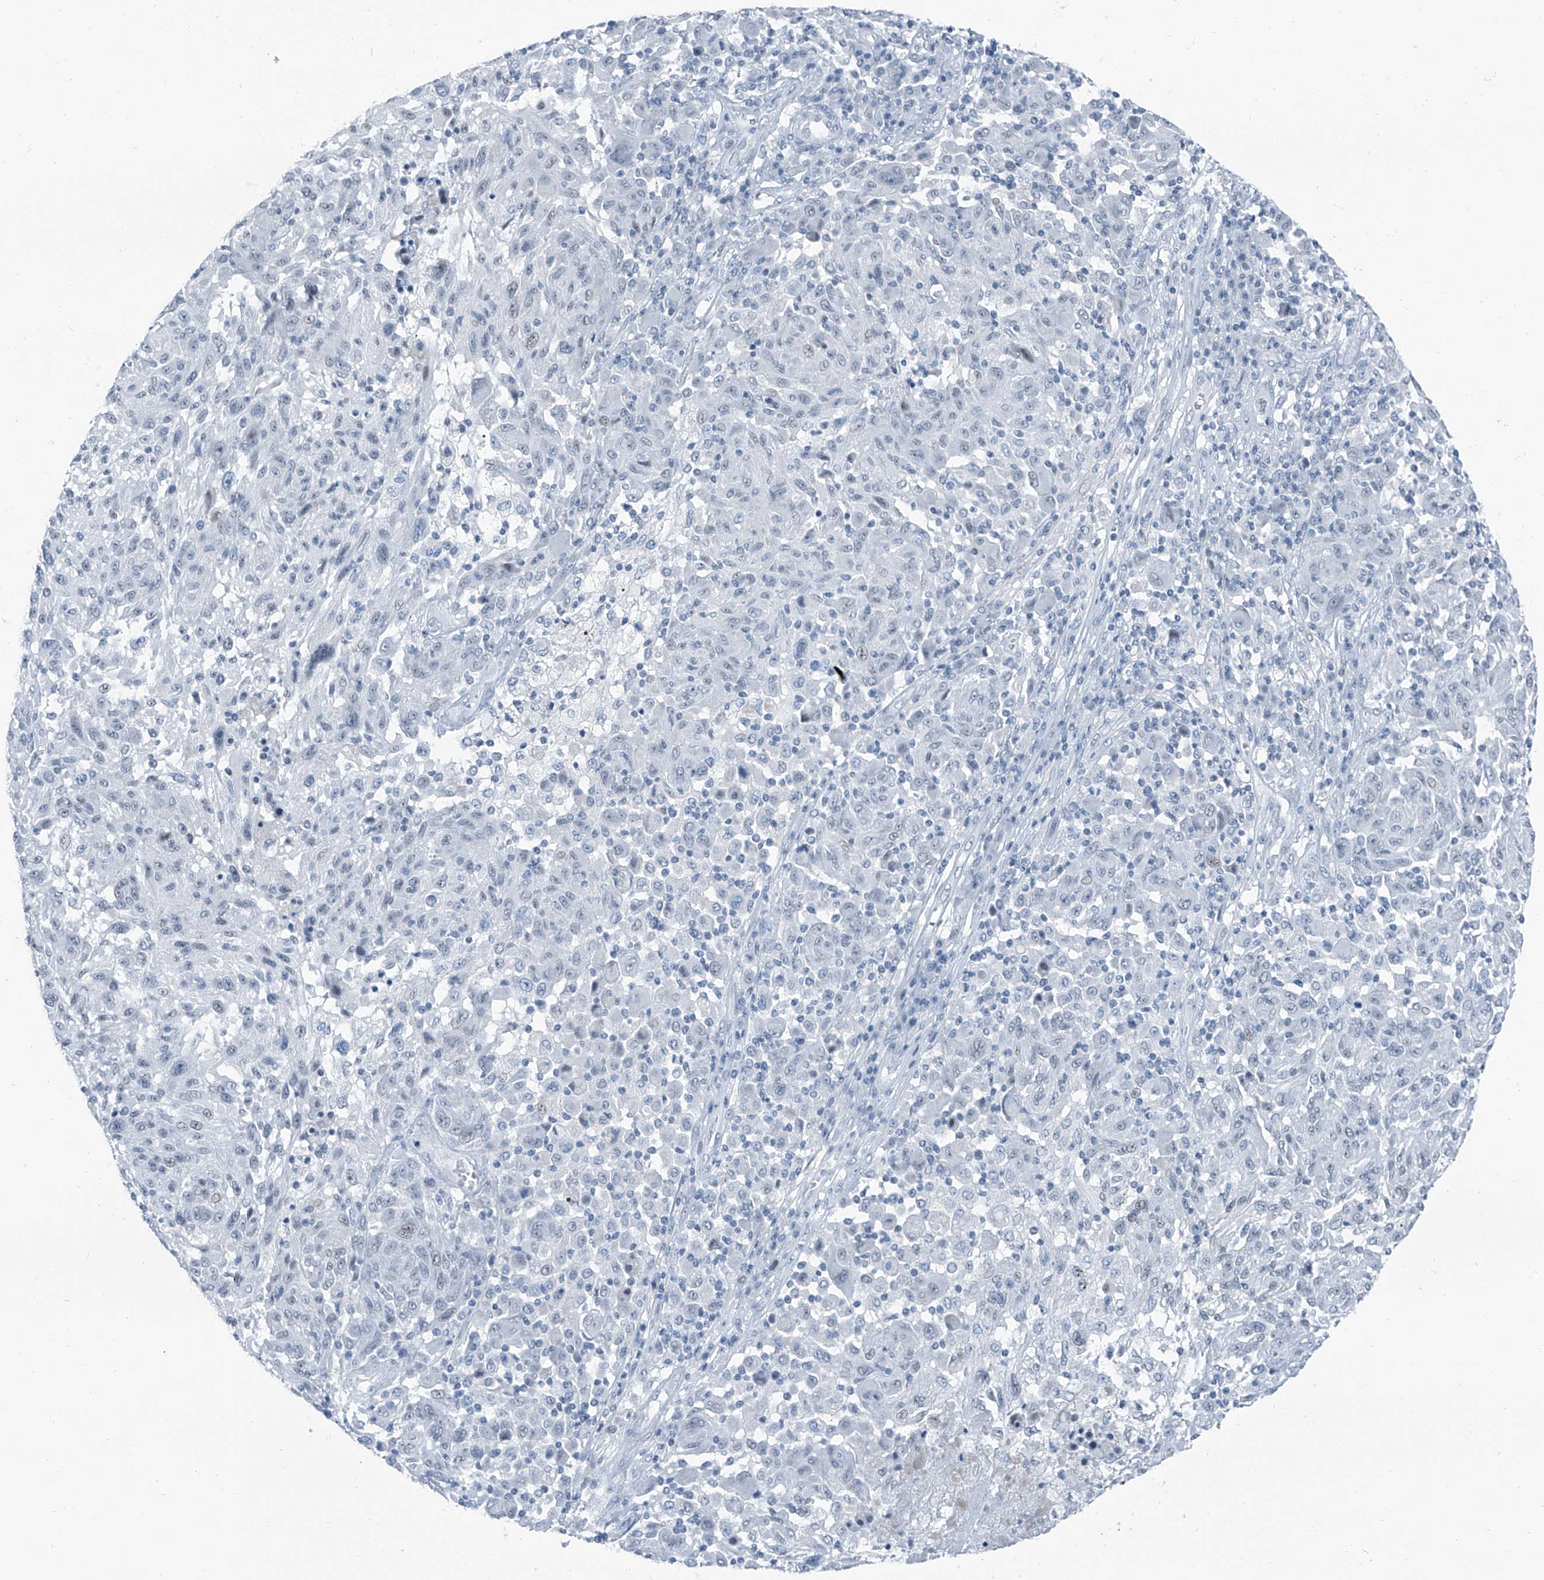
{"staining": {"intensity": "negative", "quantity": "none", "location": "none"}, "tissue": "melanoma", "cell_type": "Tumor cells", "image_type": "cancer", "snomed": [{"axis": "morphology", "description": "Malignant melanoma, NOS"}, {"axis": "topography", "description": "Skin"}], "caption": "The histopathology image displays no staining of tumor cells in melanoma. (Brightfield microscopy of DAB immunohistochemistry at high magnification).", "gene": "RGN", "patient": {"sex": "male", "age": 53}}